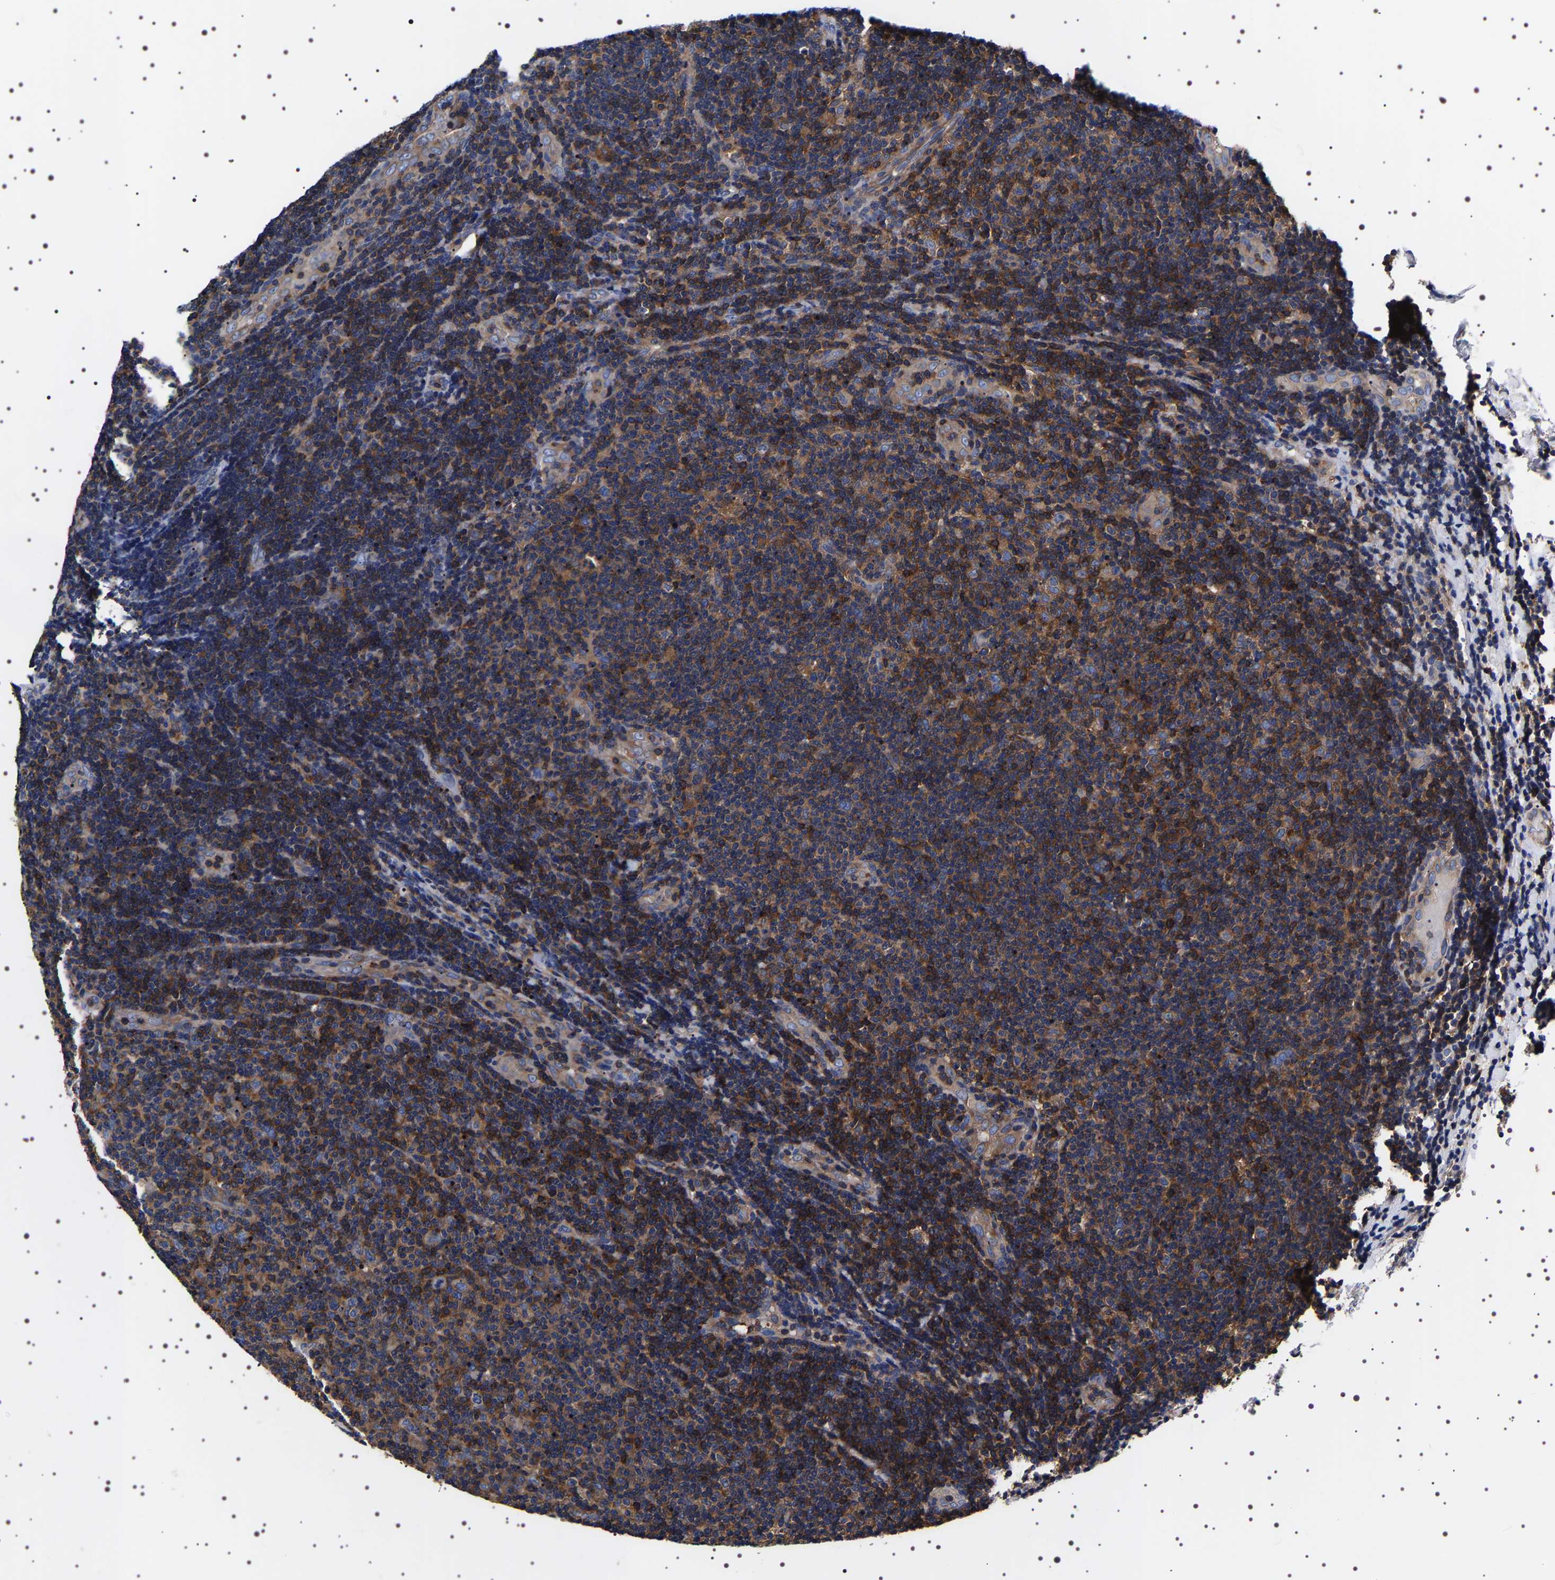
{"staining": {"intensity": "moderate", "quantity": ">75%", "location": "cytoplasmic/membranous"}, "tissue": "lymphoma", "cell_type": "Tumor cells", "image_type": "cancer", "snomed": [{"axis": "morphology", "description": "Malignant lymphoma, non-Hodgkin's type, Low grade"}, {"axis": "topography", "description": "Lymph node"}], "caption": "Tumor cells exhibit medium levels of moderate cytoplasmic/membranous expression in approximately >75% of cells in lymphoma.", "gene": "WDR1", "patient": {"sex": "male", "age": 83}}